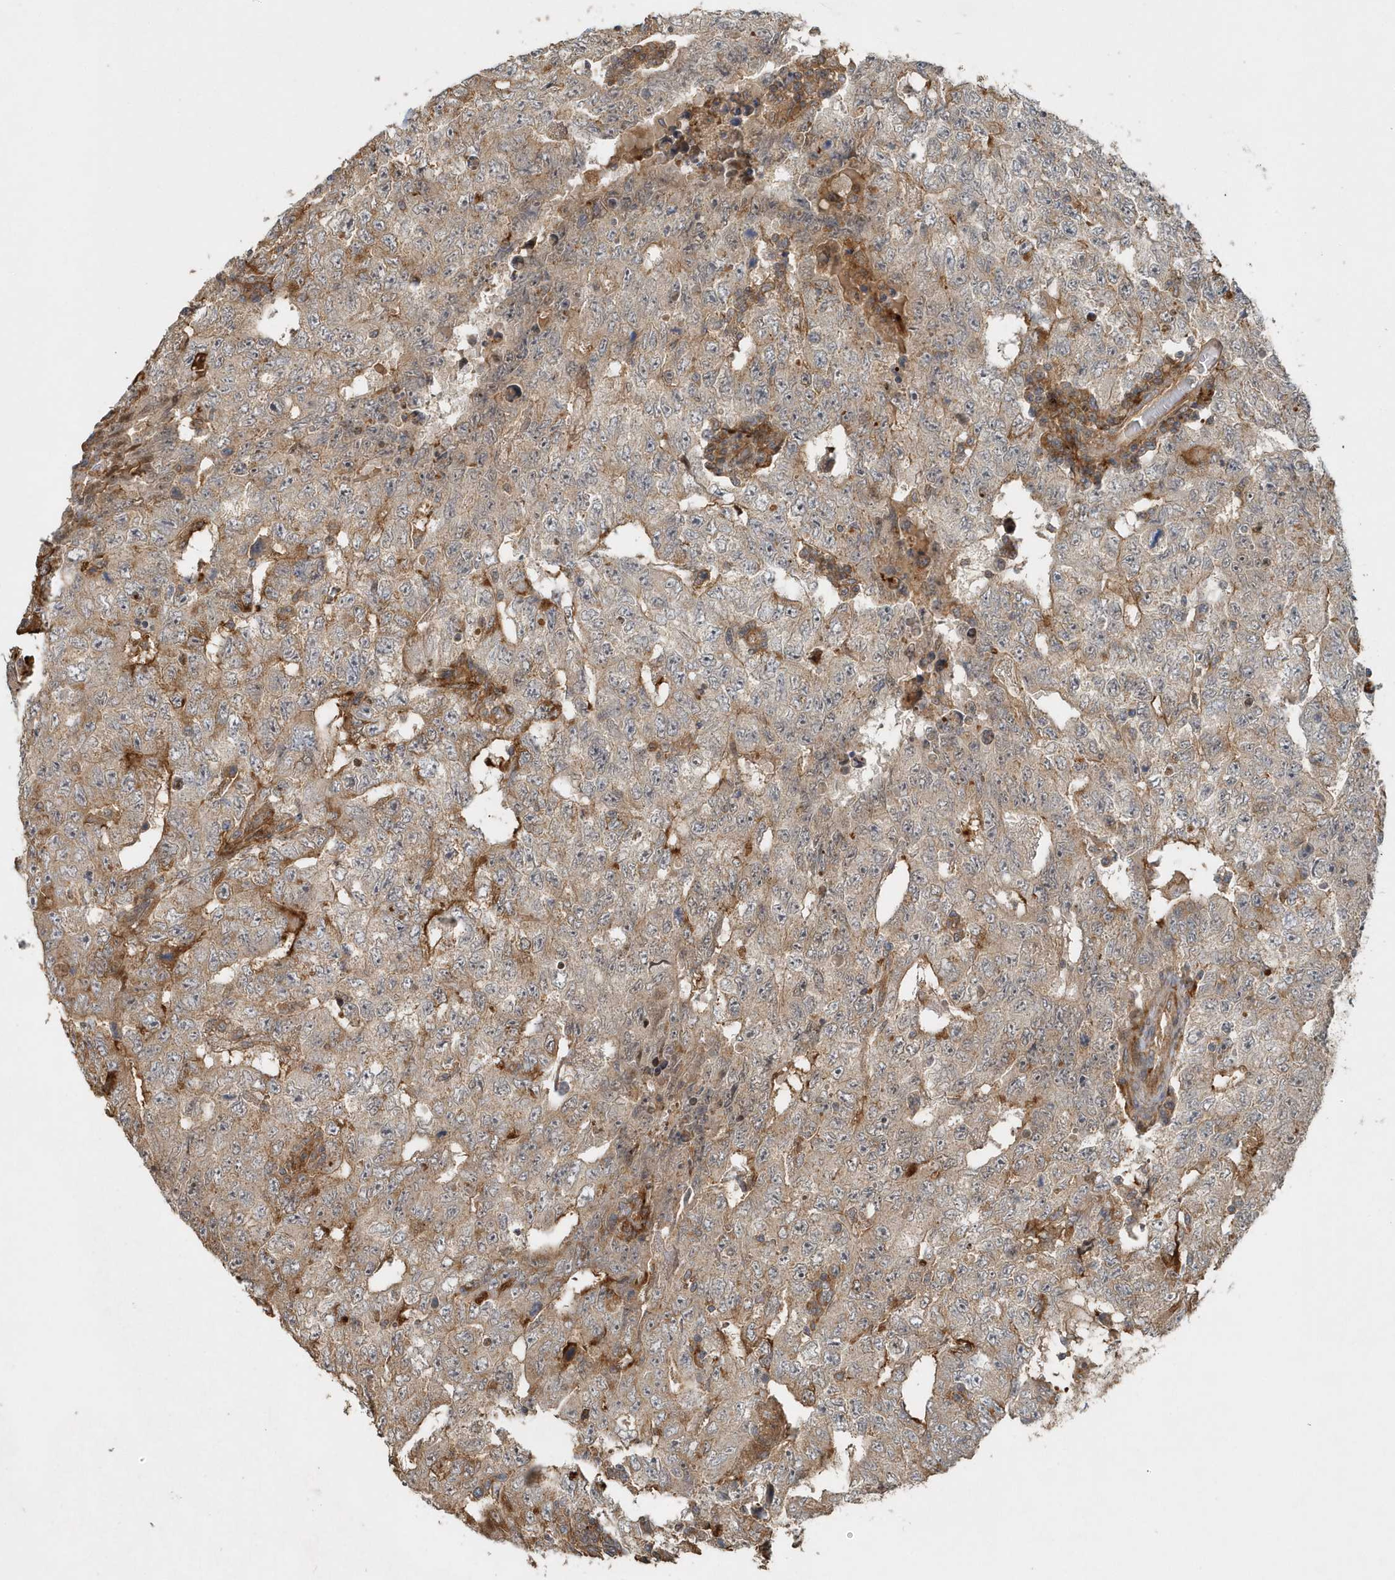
{"staining": {"intensity": "weak", "quantity": ">75%", "location": "cytoplasmic/membranous"}, "tissue": "testis cancer", "cell_type": "Tumor cells", "image_type": "cancer", "snomed": [{"axis": "morphology", "description": "Carcinoma, Embryonal, NOS"}, {"axis": "topography", "description": "Testis"}], "caption": "DAB (3,3'-diaminobenzidine) immunohistochemical staining of testis cancer displays weak cytoplasmic/membranous protein staining in approximately >75% of tumor cells. The staining was performed using DAB (3,3'-diaminobenzidine) to visualize the protein expression in brown, while the nuclei were stained in blue with hematoxylin (Magnification: 20x).", "gene": "MMUT", "patient": {"sex": "male", "age": 26}}